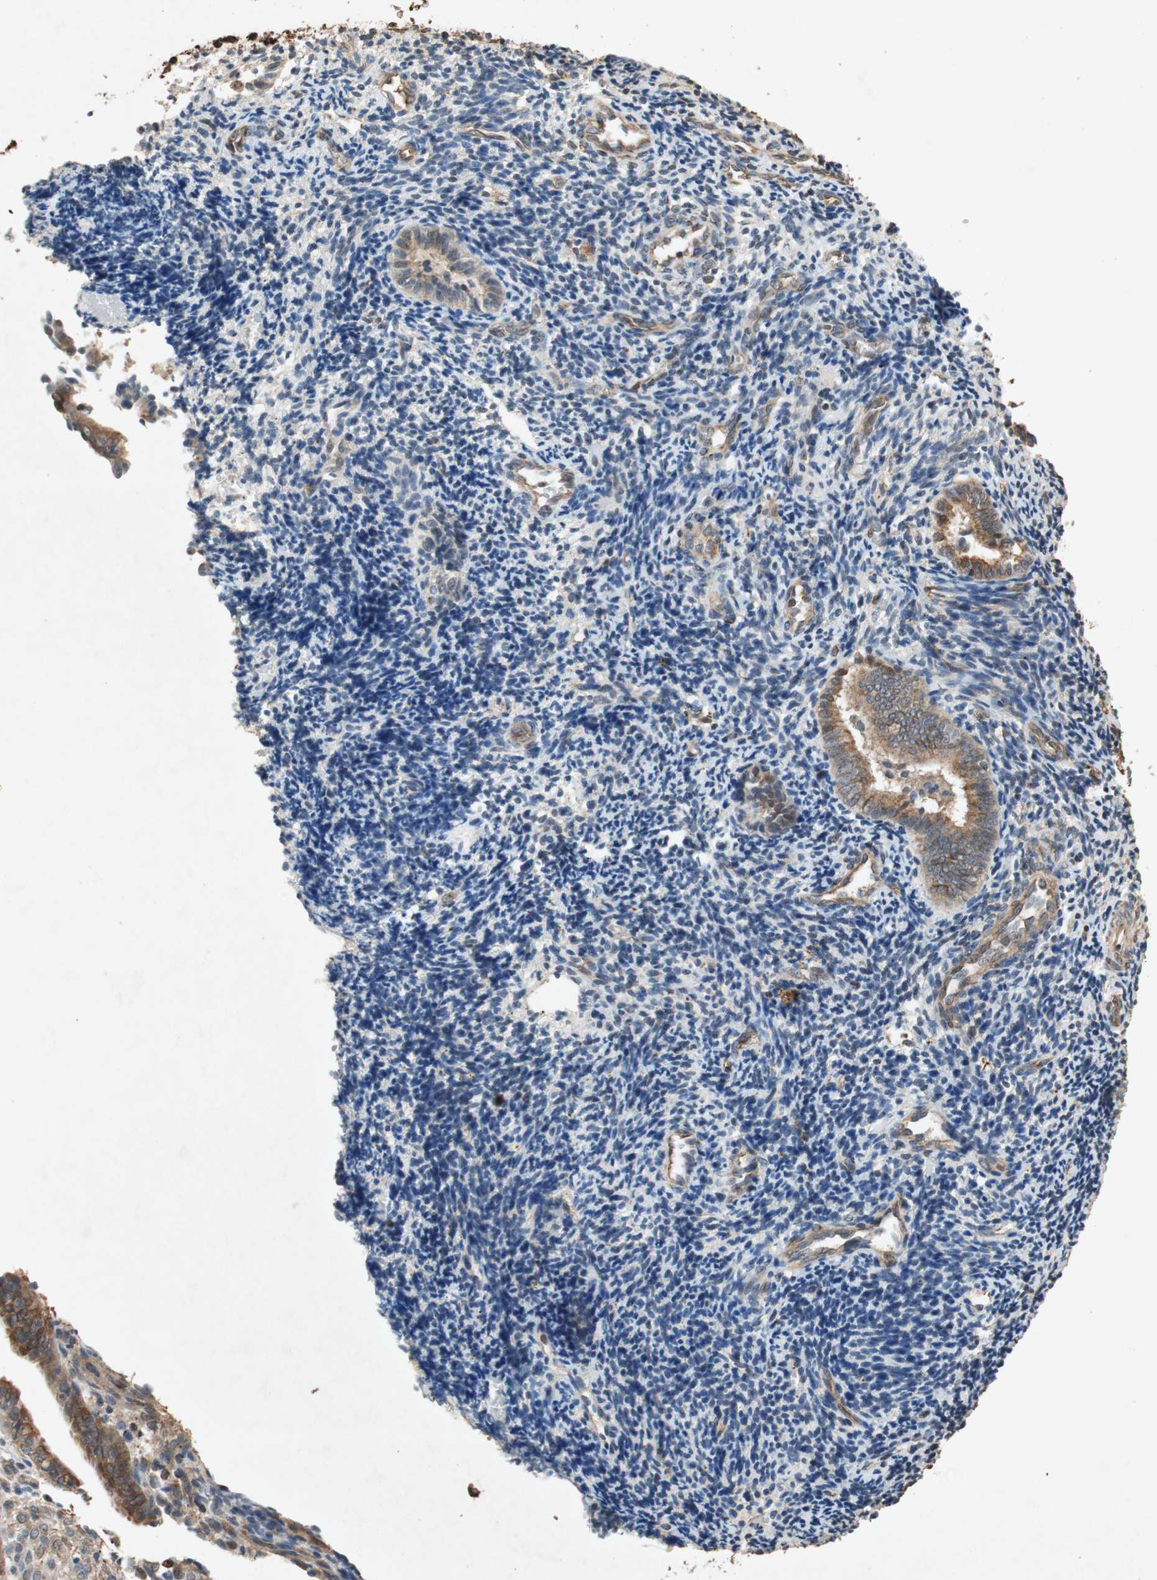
{"staining": {"intensity": "weak", "quantity": "<25%", "location": "cytoplasmic/membranous"}, "tissue": "endometrium", "cell_type": "Cells in endometrial stroma", "image_type": "normal", "snomed": [{"axis": "morphology", "description": "Normal tissue, NOS"}, {"axis": "topography", "description": "Uterus"}, {"axis": "topography", "description": "Endometrium"}], "caption": "Endometrium stained for a protein using immunohistochemistry (IHC) exhibits no staining cells in endometrial stroma.", "gene": "TUBB", "patient": {"sex": "female", "age": 33}}